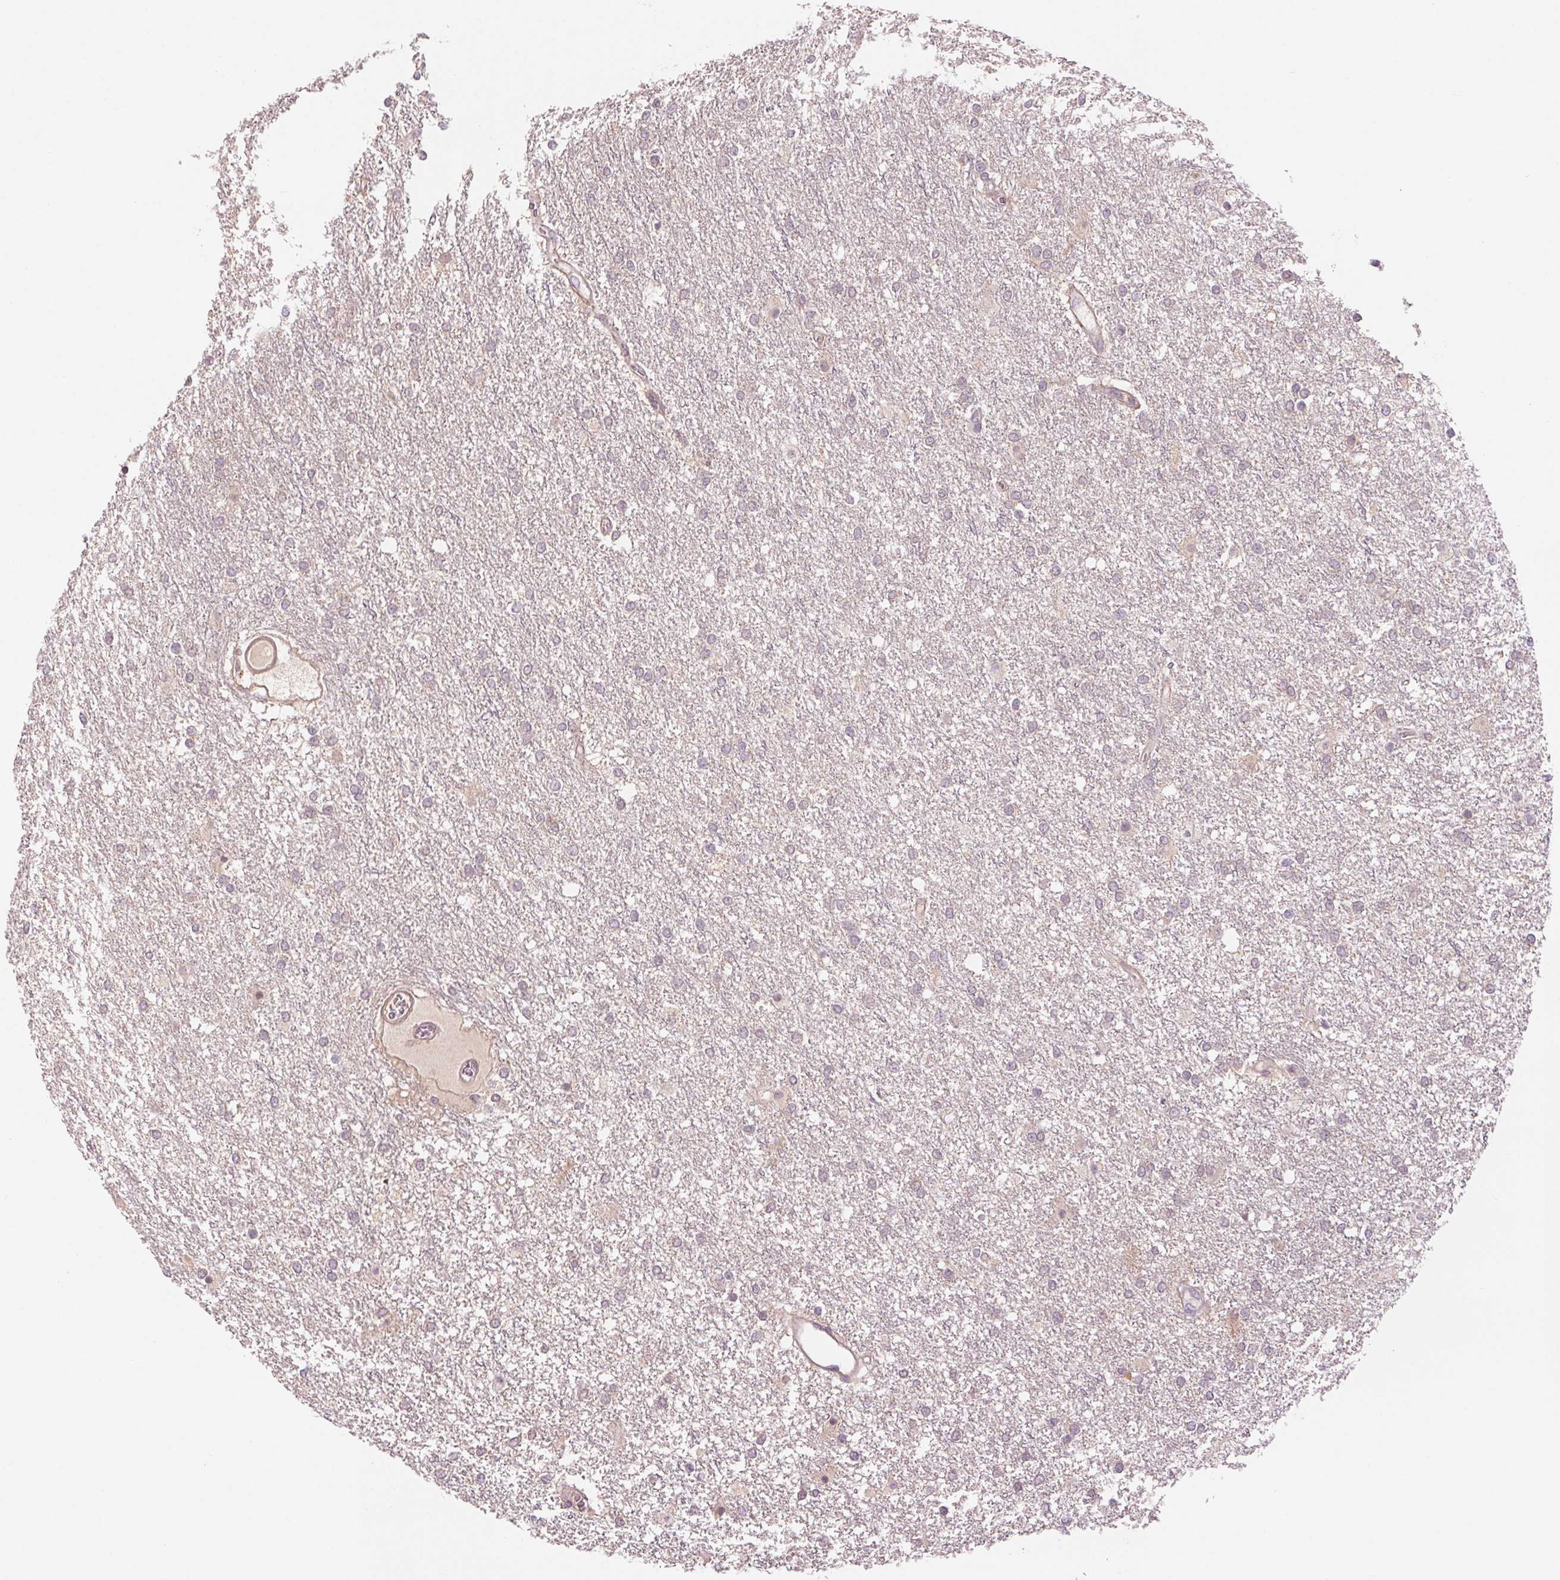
{"staining": {"intensity": "negative", "quantity": "none", "location": "none"}, "tissue": "glioma", "cell_type": "Tumor cells", "image_type": "cancer", "snomed": [{"axis": "morphology", "description": "Glioma, malignant, High grade"}, {"axis": "topography", "description": "Brain"}], "caption": "Immunohistochemical staining of glioma demonstrates no significant positivity in tumor cells.", "gene": "HHLA2", "patient": {"sex": "female", "age": 61}}